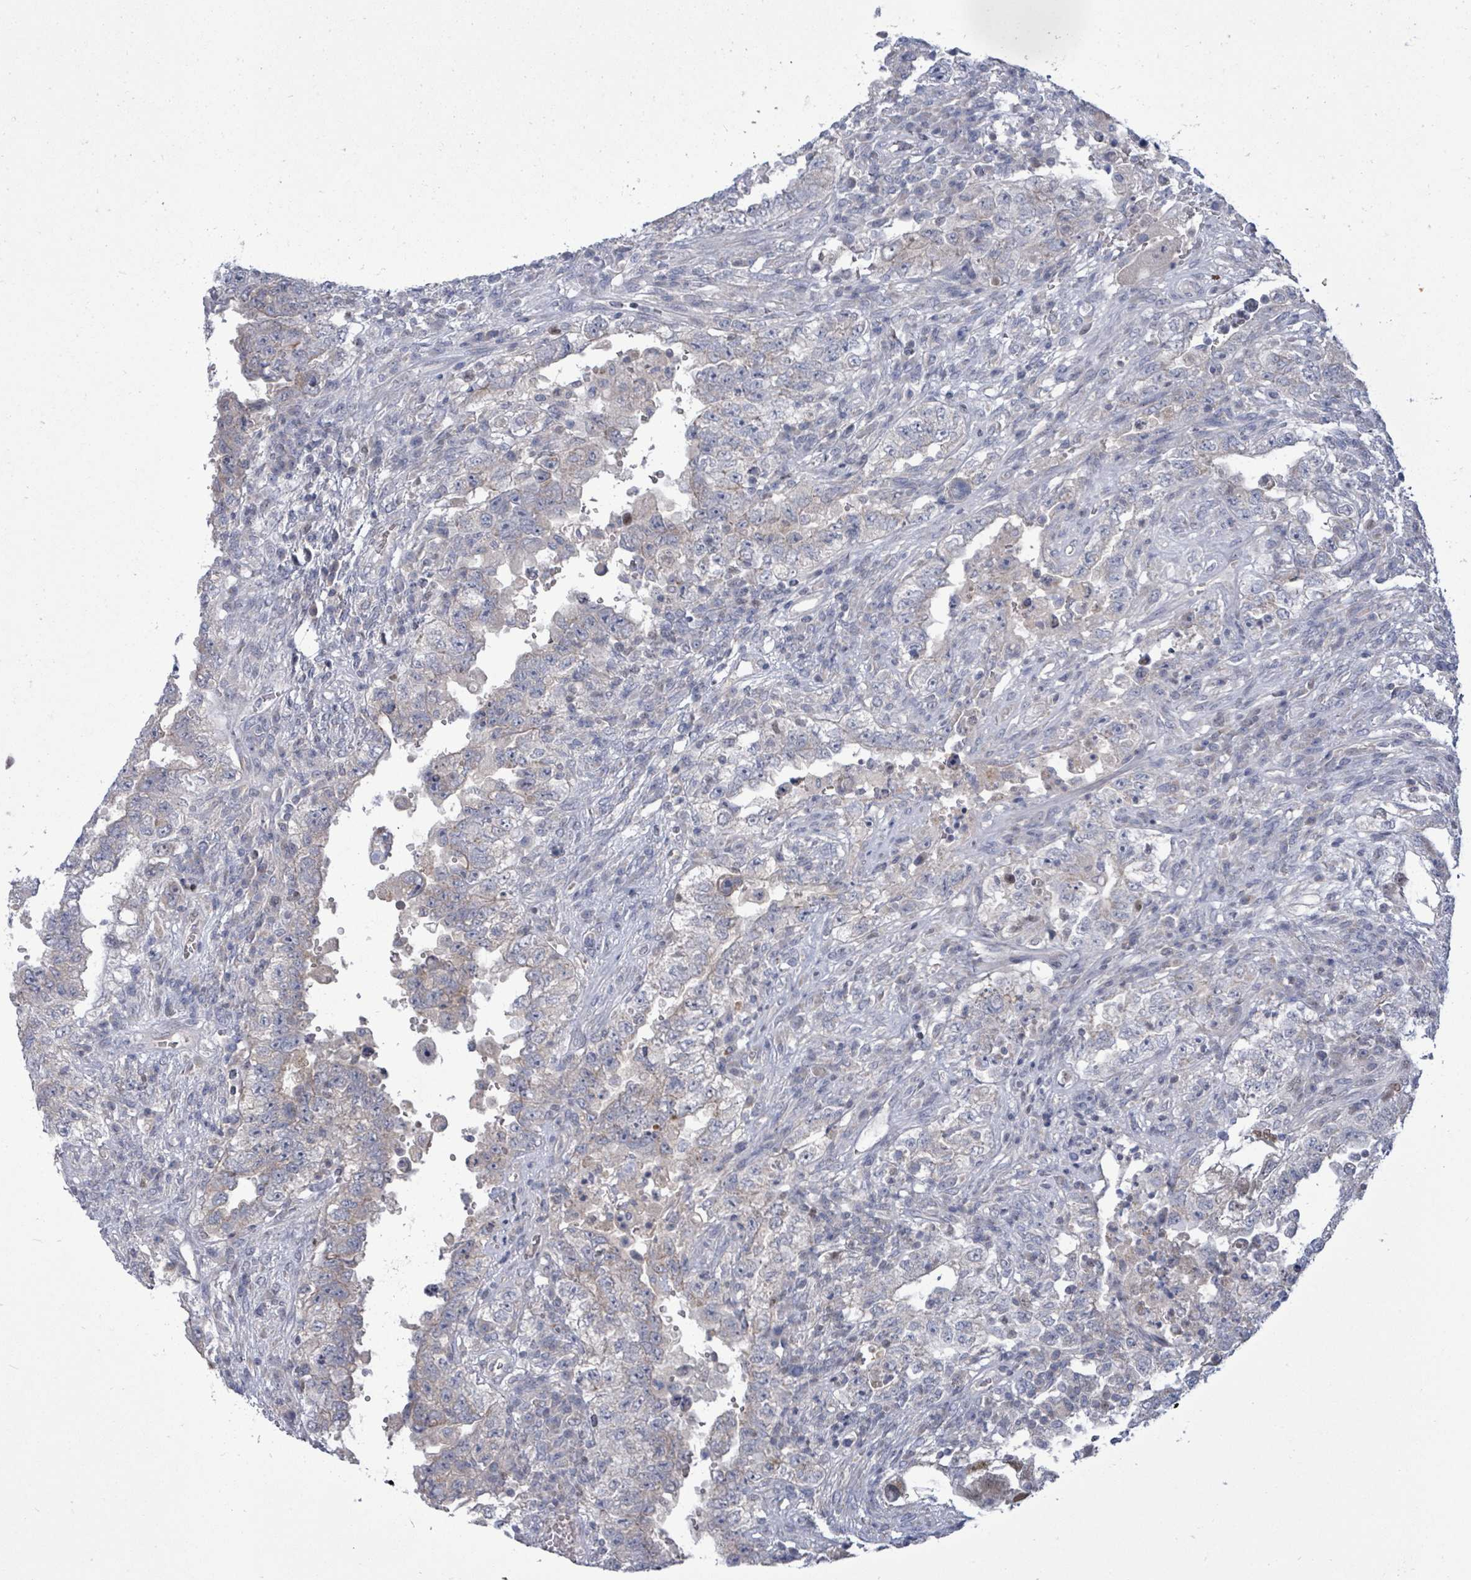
{"staining": {"intensity": "negative", "quantity": "none", "location": "none"}, "tissue": "testis cancer", "cell_type": "Tumor cells", "image_type": "cancer", "snomed": [{"axis": "morphology", "description": "Carcinoma, Embryonal, NOS"}, {"axis": "topography", "description": "Testis"}], "caption": "Histopathology image shows no protein positivity in tumor cells of testis embryonal carcinoma tissue.", "gene": "ZFPM1", "patient": {"sex": "male", "age": 26}}